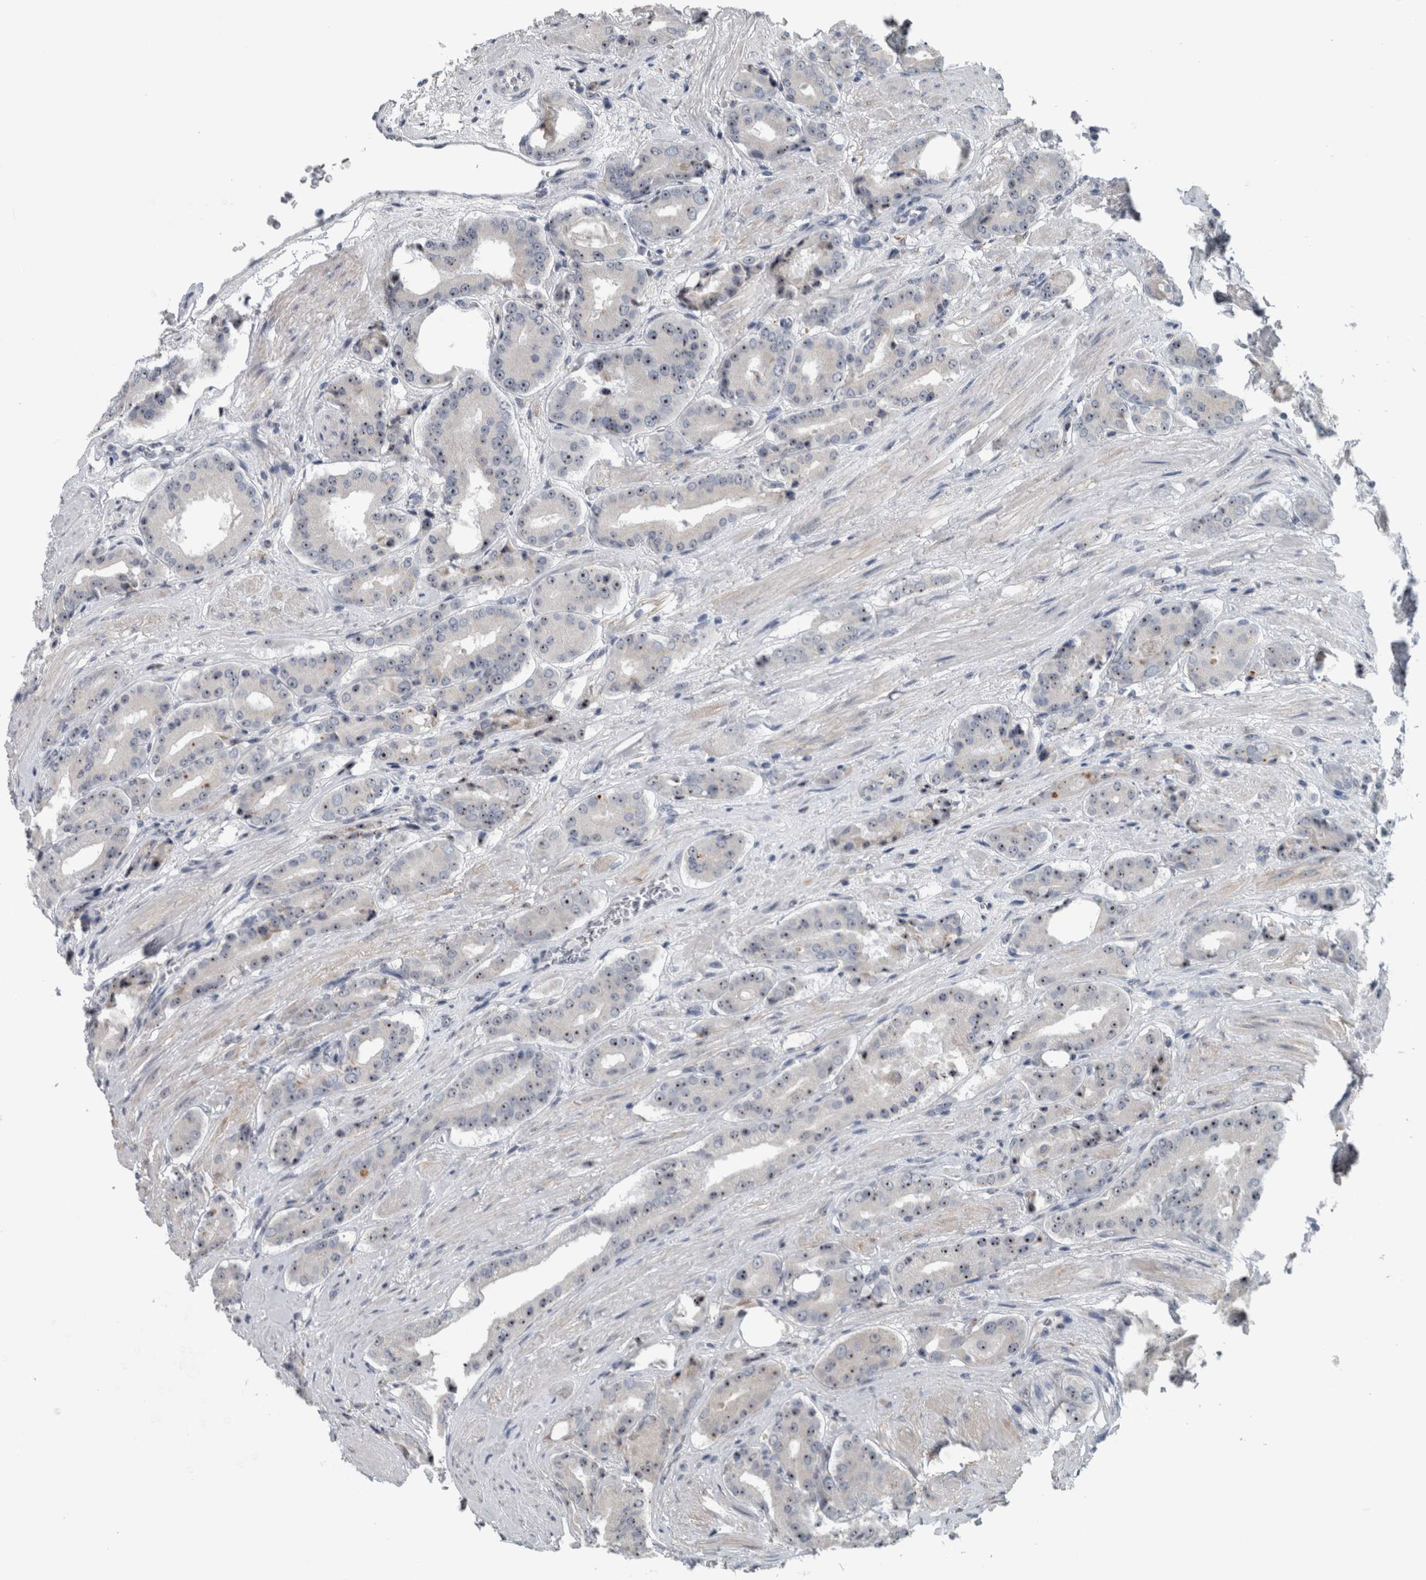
{"staining": {"intensity": "weak", "quantity": "25%-75%", "location": "nuclear"}, "tissue": "prostate cancer", "cell_type": "Tumor cells", "image_type": "cancer", "snomed": [{"axis": "morphology", "description": "Adenocarcinoma, High grade"}, {"axis": "topography", "description": "Prostate"}], "caption": "Weak nuclear expression is present in about 25%-75% of tumor cells in prostate cancer (high-grade adenocarcinoma).", "gene": "UTP6", "patient": {"sex": "male", "age": 71}}